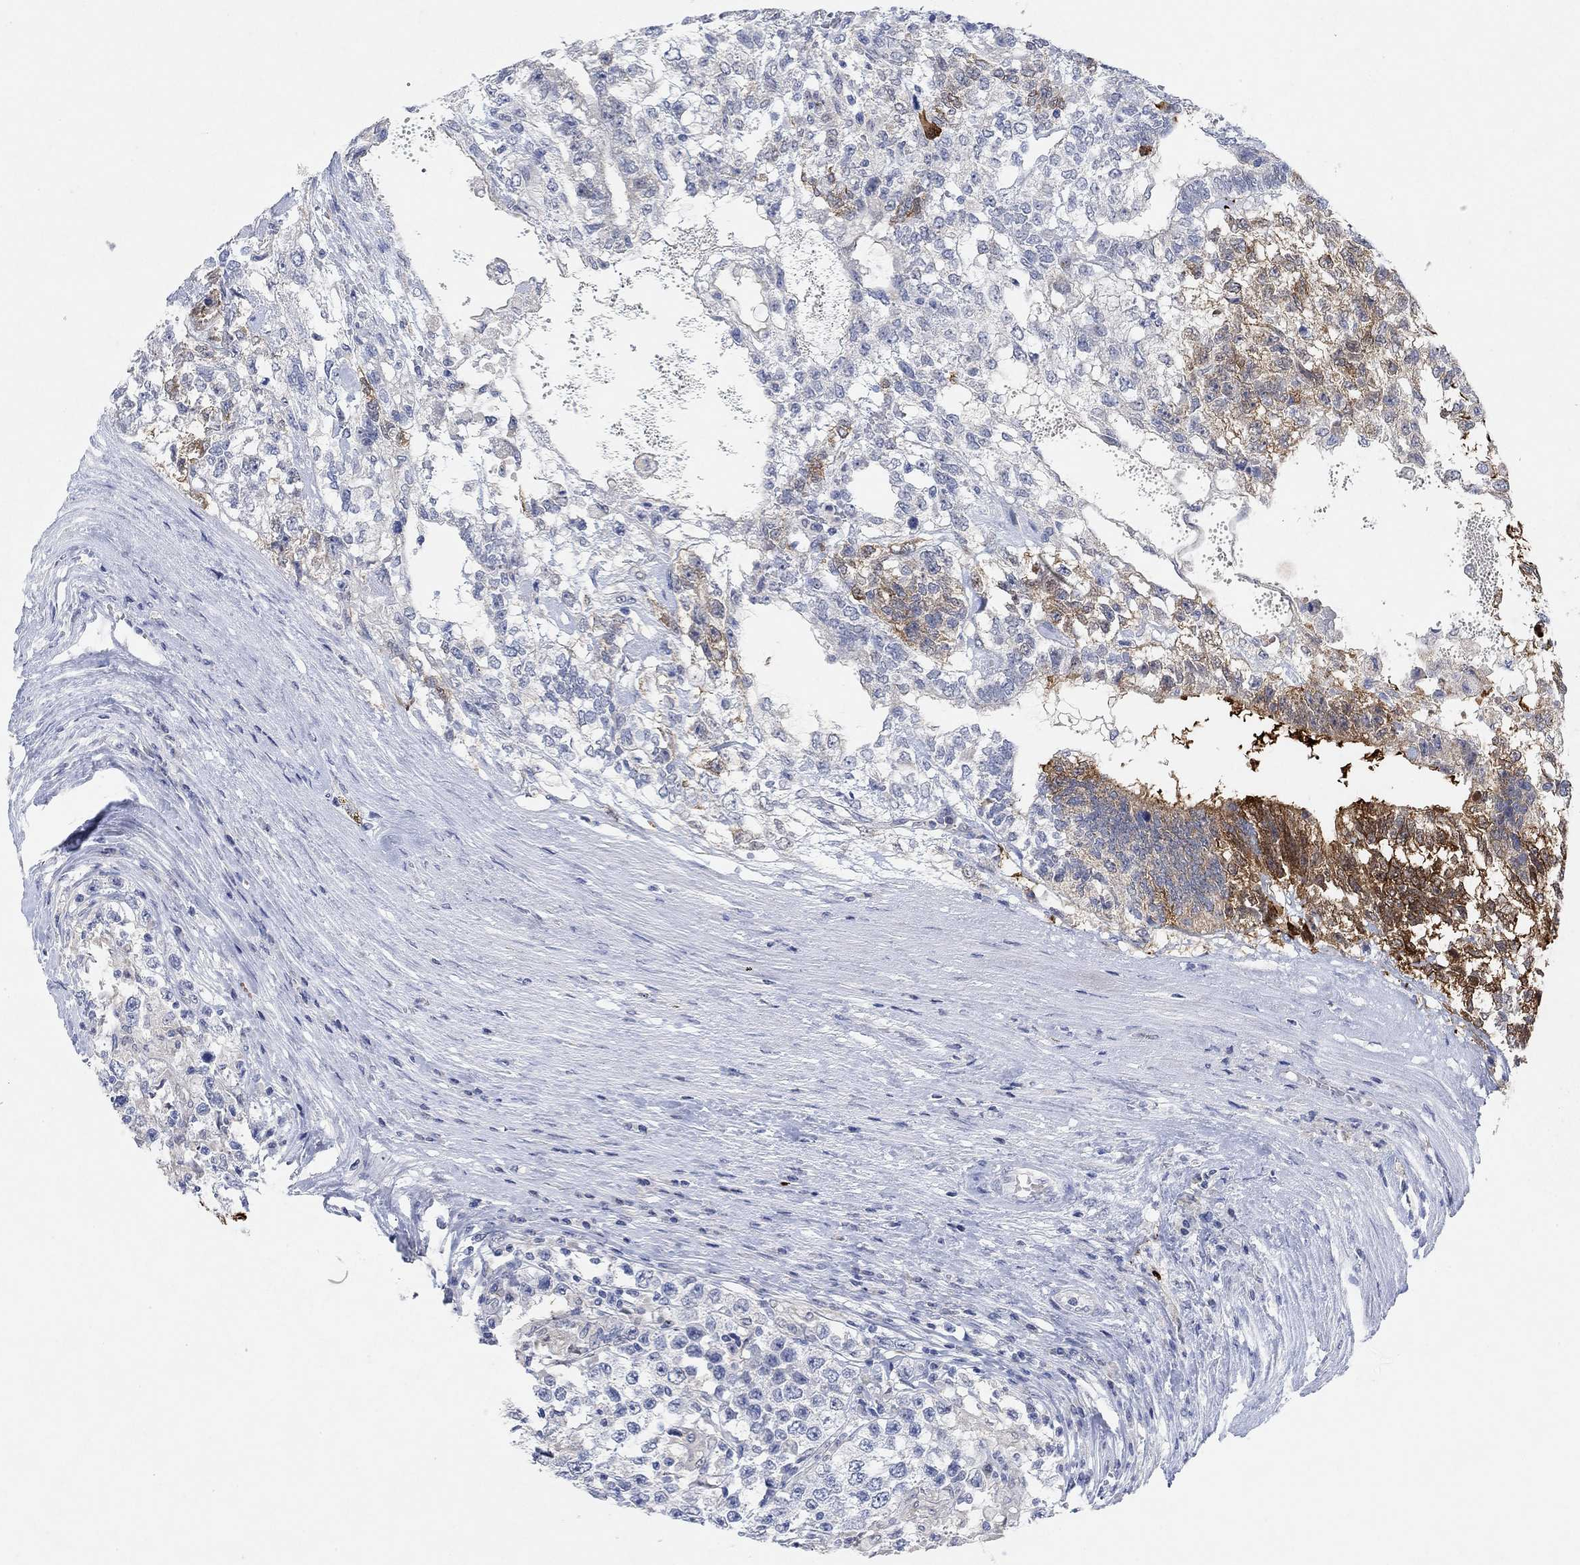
{"staining": {"intensity": "strong", "quantity": "25%-75%", "location": "cytoplasmic/membranous"}, "tissue": "testis cancer", "cell_type": "Tumor cells", "image_type": "cancer", "snomed": [{"axis": "morphology", "description": "Seminoma, NOS"}, {"axis": "morphology", "description": "Carcinoma, Embryonal, NOS"}, {"axis": "topography", "description": "Testis"}], "caption": "The micrograph shows a brown stain indicating the presence of a protein in the cytoplasmic/membranous of tumor cells in testis cancer.", "gene": "VAT1L", "patient": {"sex": "male", "age": 41}}